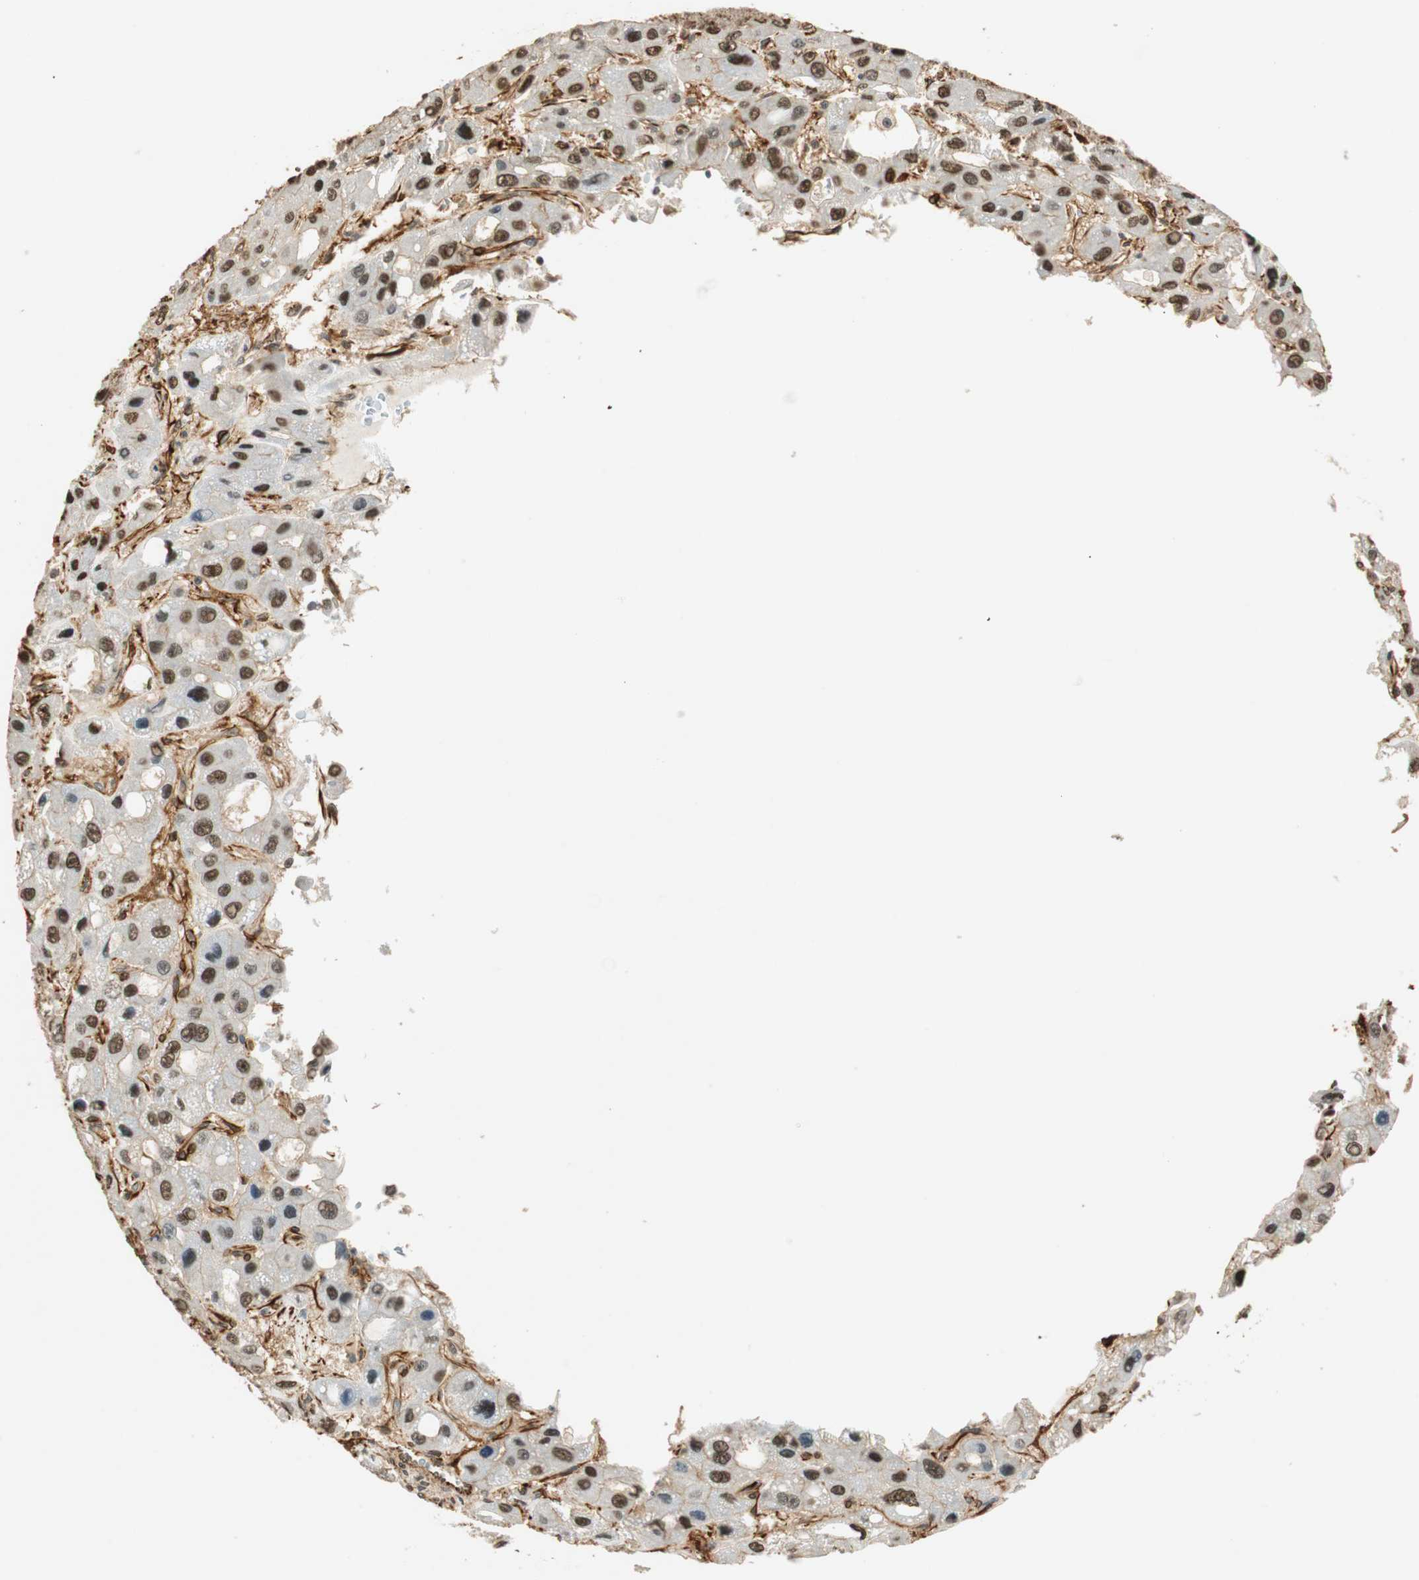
{"staining": {"intensity": "weak", "quantity": "25%-75%", "location": "none"}, "tissue": "liver cancer", "cell_type": "Tumor cells", "image_type": "cancer", "snomed": [{"axis": "morphology", "description": "Carcinoma, Hepatocellular, NOS"}, {"axis": "topography", "description": "Liver"}], "caption": "A photomicrograph showing weak None positivity in approximately 25%-75% of tumor cells in liver cancer (hepatocellular carcinoma), as visualized by brown immunohistochemical staining.", "gene": "NES", "patient": {"sex": "male", "age": 55}}